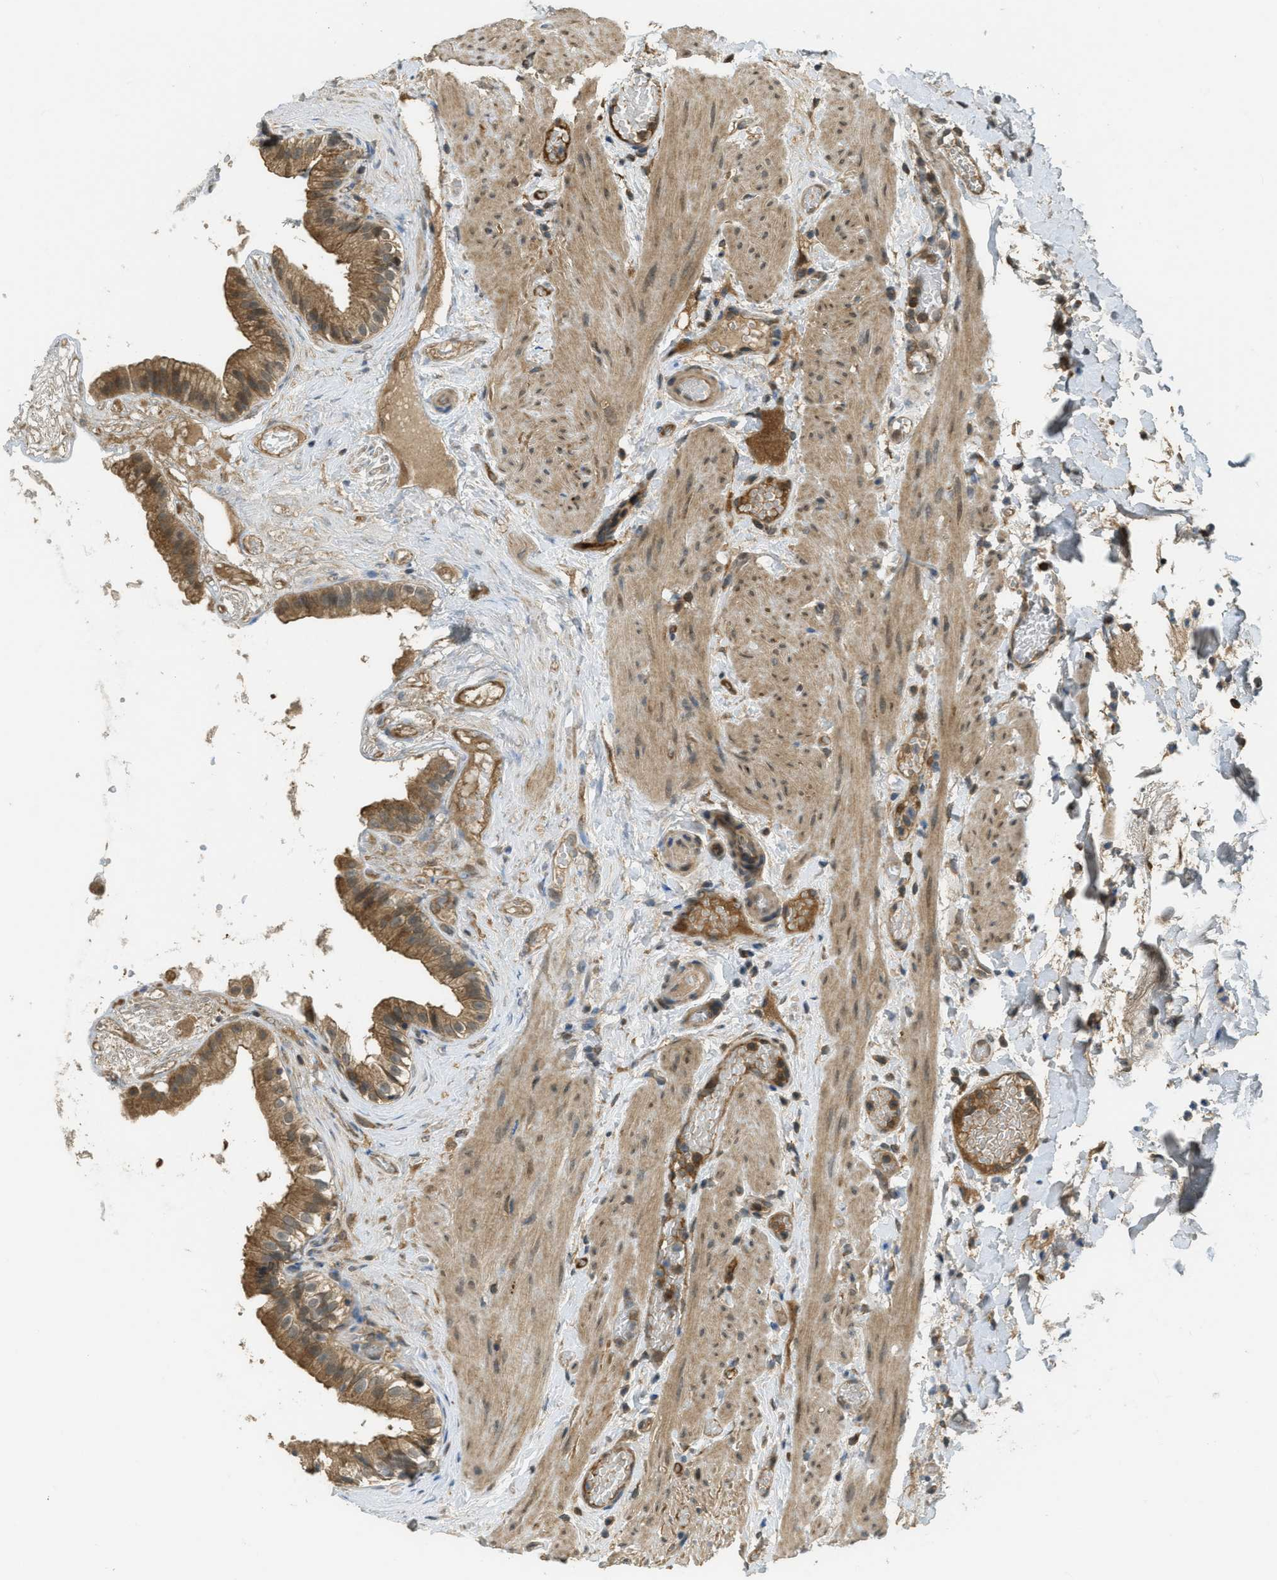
{"staining": {"intensity": "moderate", "quantity": ">75%", "location": "cytoplasmic/membranous,nuclear"}, "tissue": "gallbladder", "cell_type": "Glandular cells", "image_type": "normal", "snomed": [{"axis": "morphology", "description": "Normal tissue, NOS"}, {"axis": "topography", "description": "Gallbladder"}], "caption": "Gallbladder stained with immunohistochemistry shows moderate cytoplasmic/membranous,nuclear staining in approximately >75% of glandular cells.", "gene": "IGF2BP2", "patient": {"sex": "female", "age": 26}}